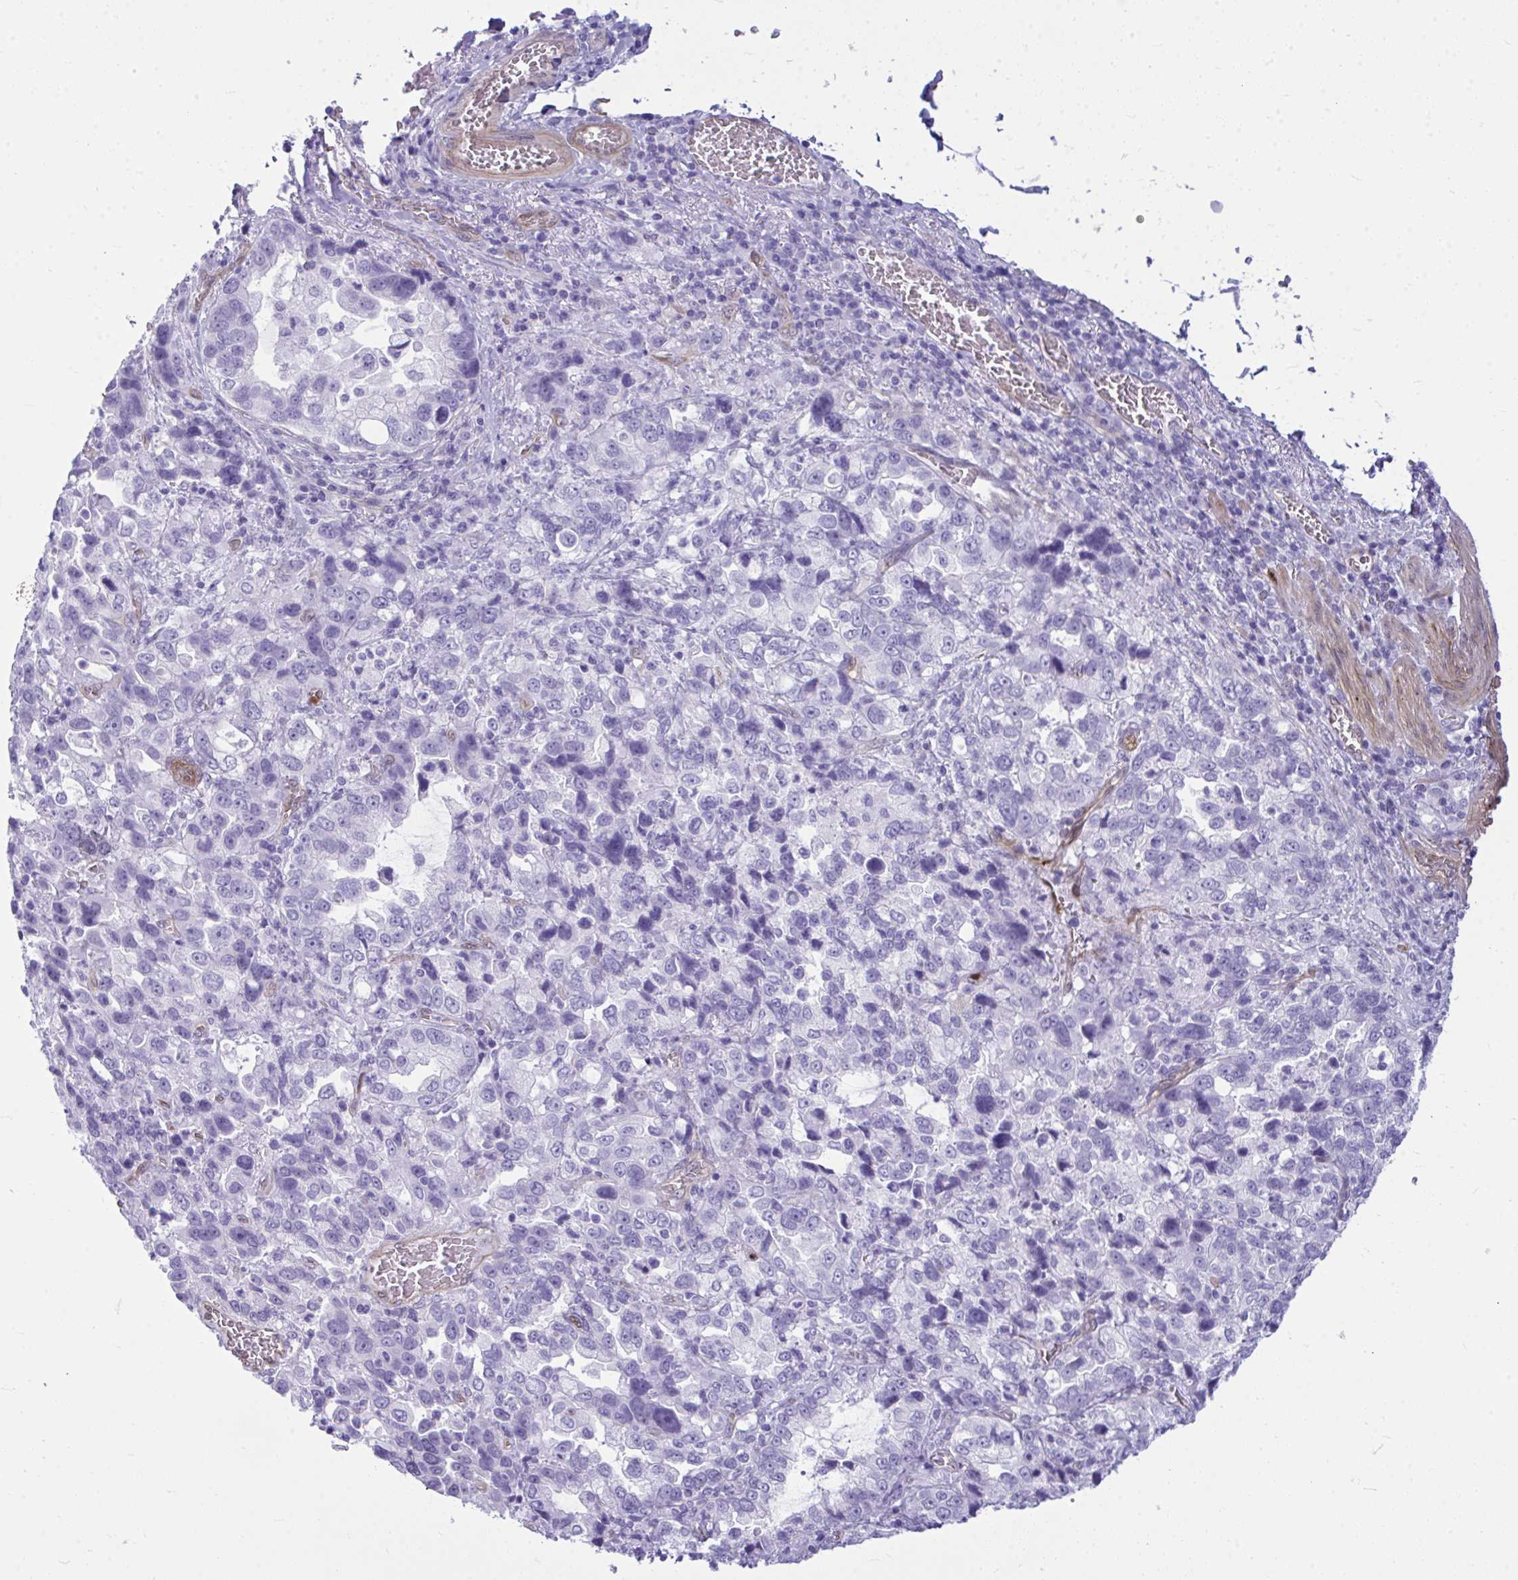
{"staining": {"intensity": "negative", "quantity": "none", "location": "none"}, "tissue": "stomach cancer", "cell_type": "Tumor cells", "image_type": "cancer", "snomed": [{"axis": "morphology", "description": "Adenocarcinoma, NOS"}, {"axis": "topography", "description": "Stomach, upper"}], "caption": "Tumor cells are negative for brown protein staining in stomach cancer (adenocarcinoma). The staining is performed using DAB (3,3'-diaminobenzidine) brown chromogen with nuclei counter-stained in using hematoxylin.", "gene": "LIMS2", "patient": {"sex": "female", "age": 81}}